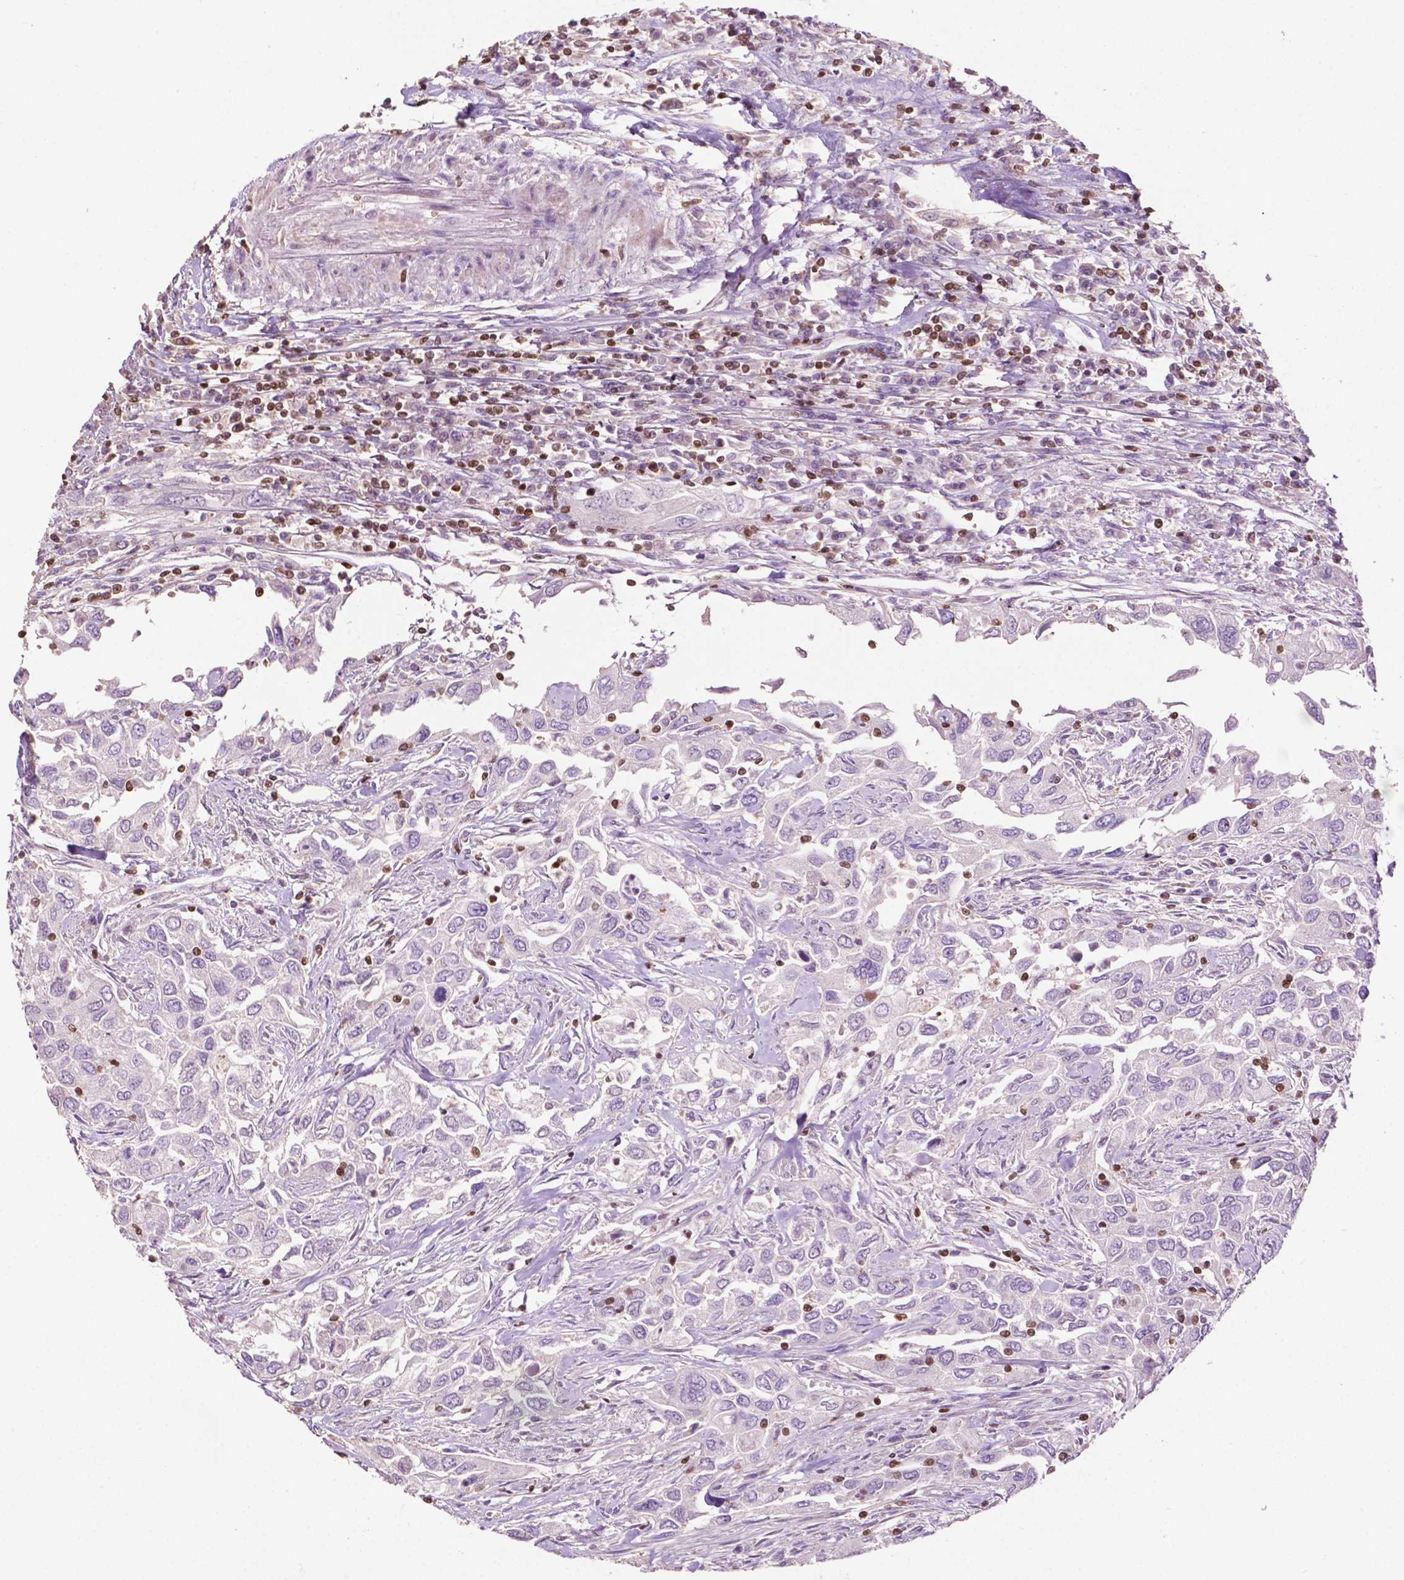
{"staining": {"intensity": "negative", "quantity": "none", "location": "none"}, "tissue": "urothelial cancer", "cell_type": "Tumor cells", "image_type": "cancer", "snomed": [{"axis": "morphology", "description": "Urothelial carcinoma, High grade"}, {"axis": "topography", "description": "Urinary bladder"}], "caption": "A photomicrograph of human urothelial carcinoma (high-grade) is negative for staining in tumor cells.", "gene": "TBC1D10C", "patient": {"sex": "male", "age": 76}}